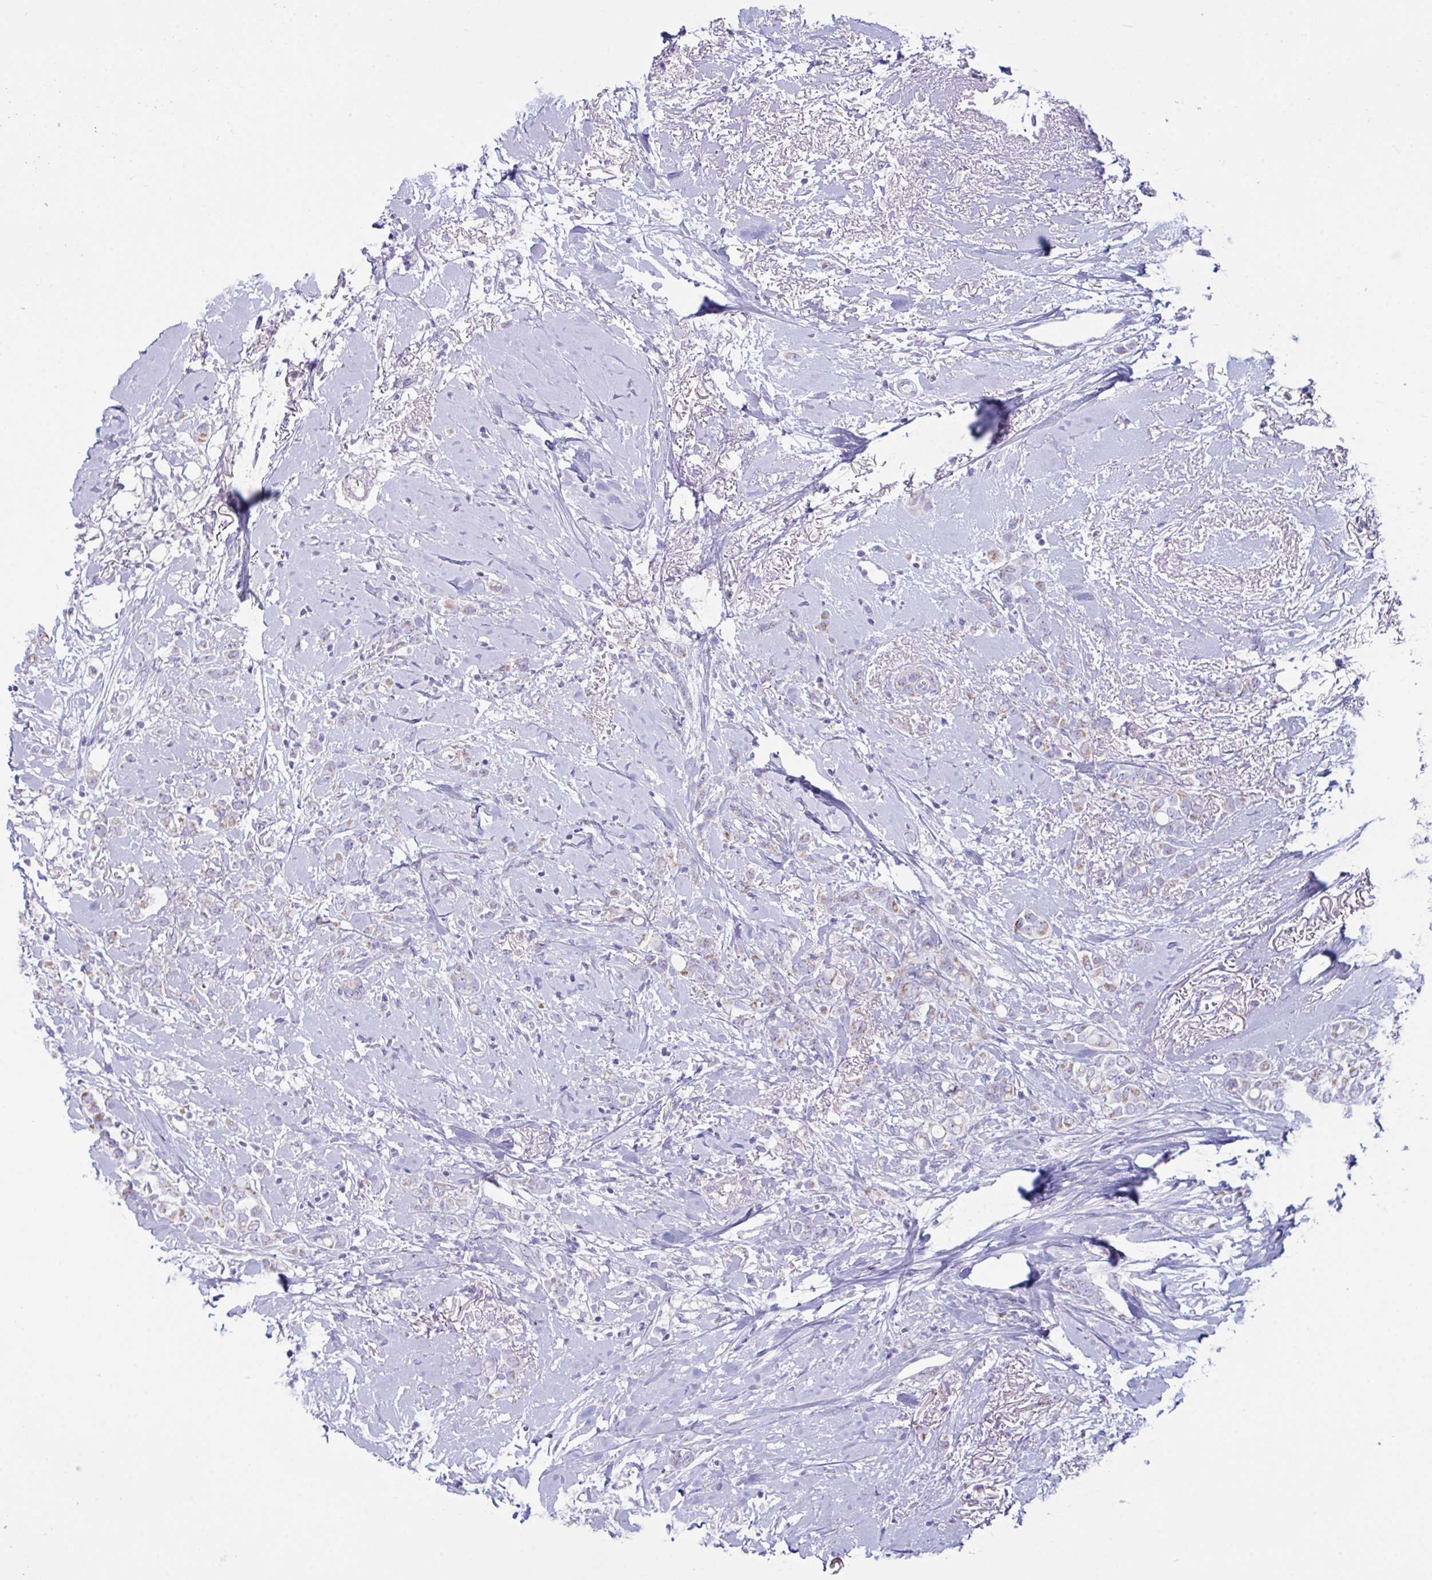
{"staining": {"intensity": "negative", "quantity": "none", "location": "none"}, "tissue": "breast cancer", "cell_type": "Tumor cells", "image_type": "cancer", "snomed": [{"axis": "morphology", "description": "Lobular carcinoma"}, {"axis": "topography", "description": "Breast"}], "caption": "IHC of lobular carcinoma (breast) shows no staining in tumor cells. The staining was performed using DAB to visualize the protein expression in brown, while the nuclei were stained in blue with hematoxylin (Magnification: 20x).", "gene": "BBS1", "patient": {"sex": "female", "age": 91}}